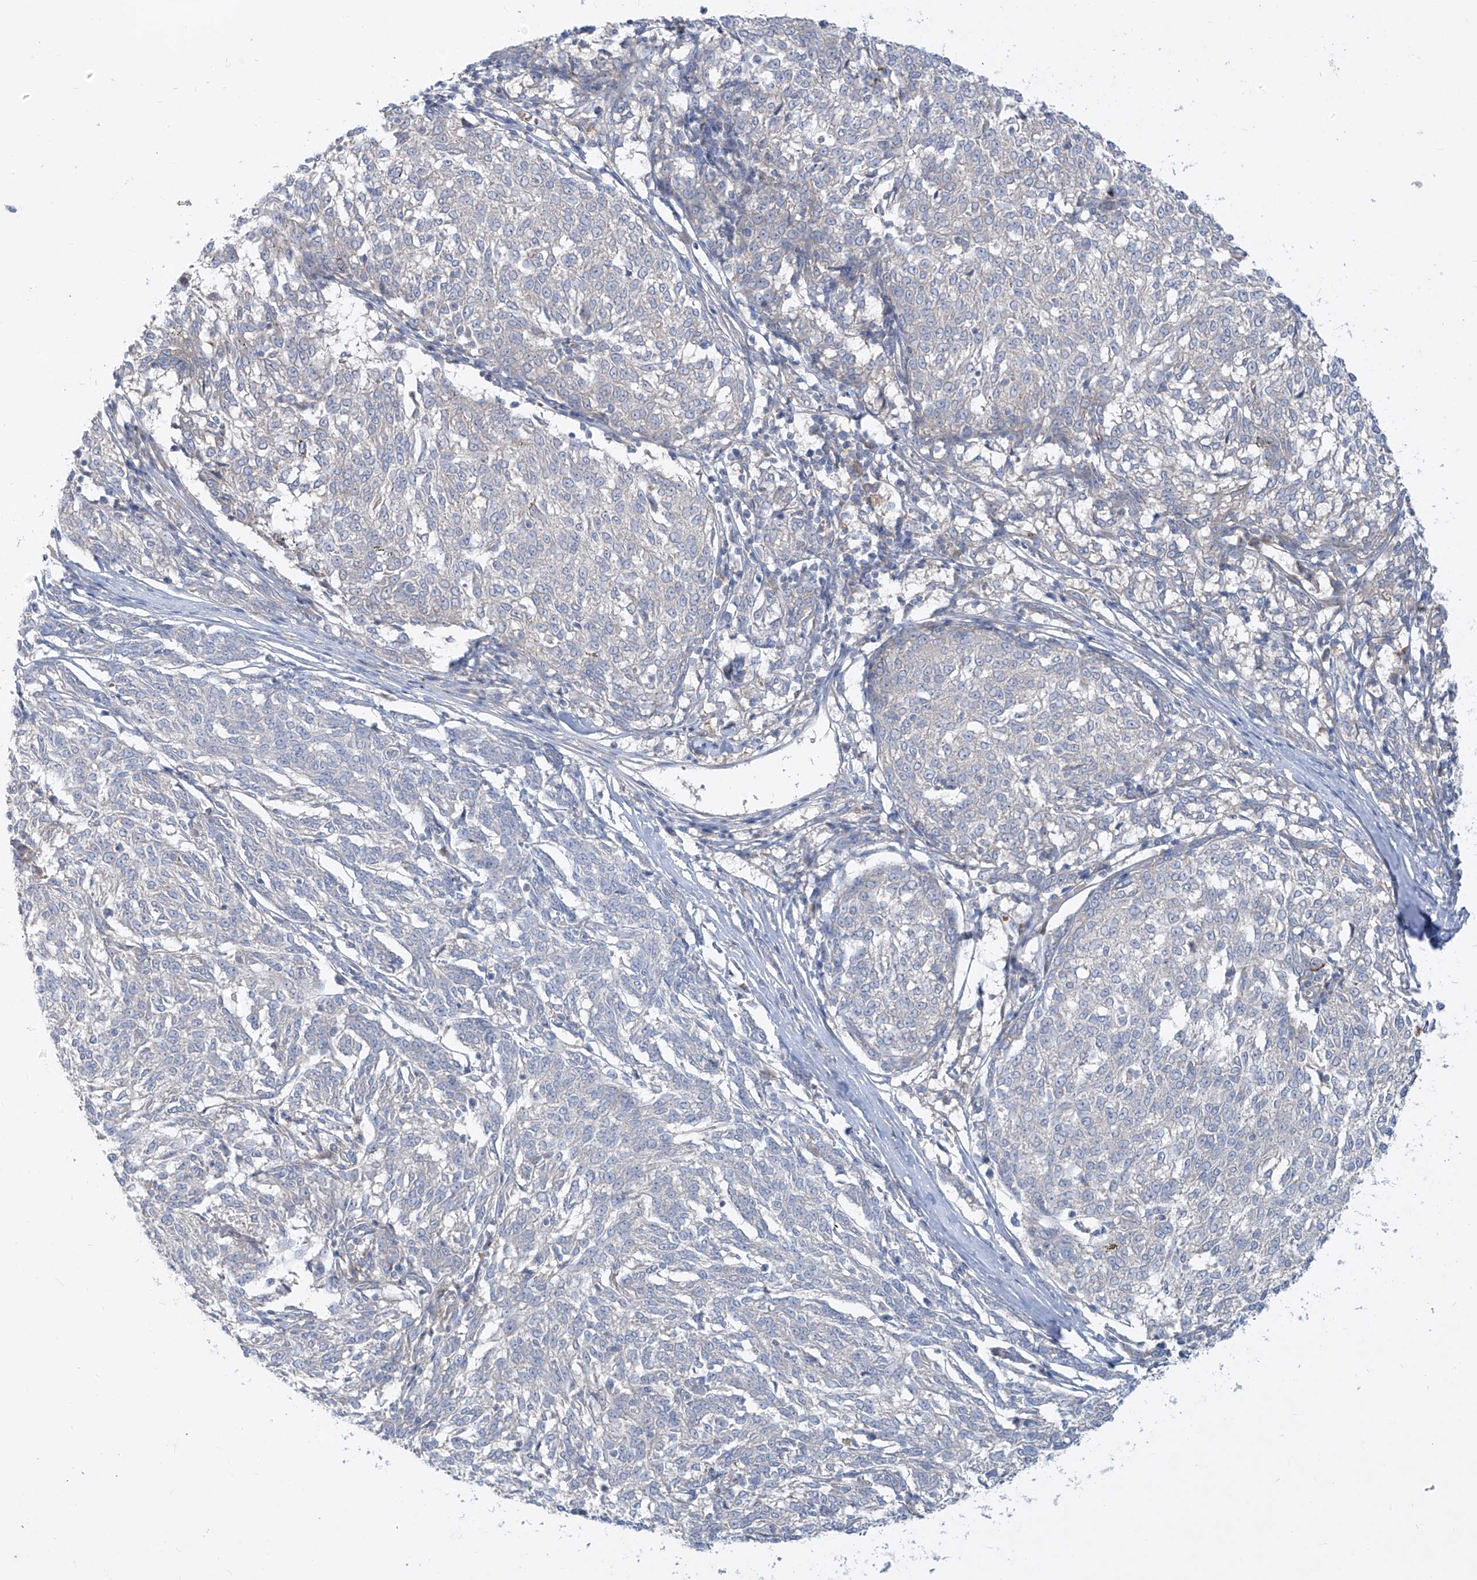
{"staining": {"intensity": "negative", "quantity": "none", "location": "none"}, "tissue": "melanoma", "cell_type": "Tumor cells", "image_type": "cancer", "snomed": [{"axis": "morphology", "description": "Malignant melanoma, NOS"}, {"axis": "topography", "description": "Skin"}], "caption": "Immunohistochemical staining of human melanoma shows no significant expression in tumor cells.", "gene": "DGKQ", "patient": {"sex": "female", "age": 72}}